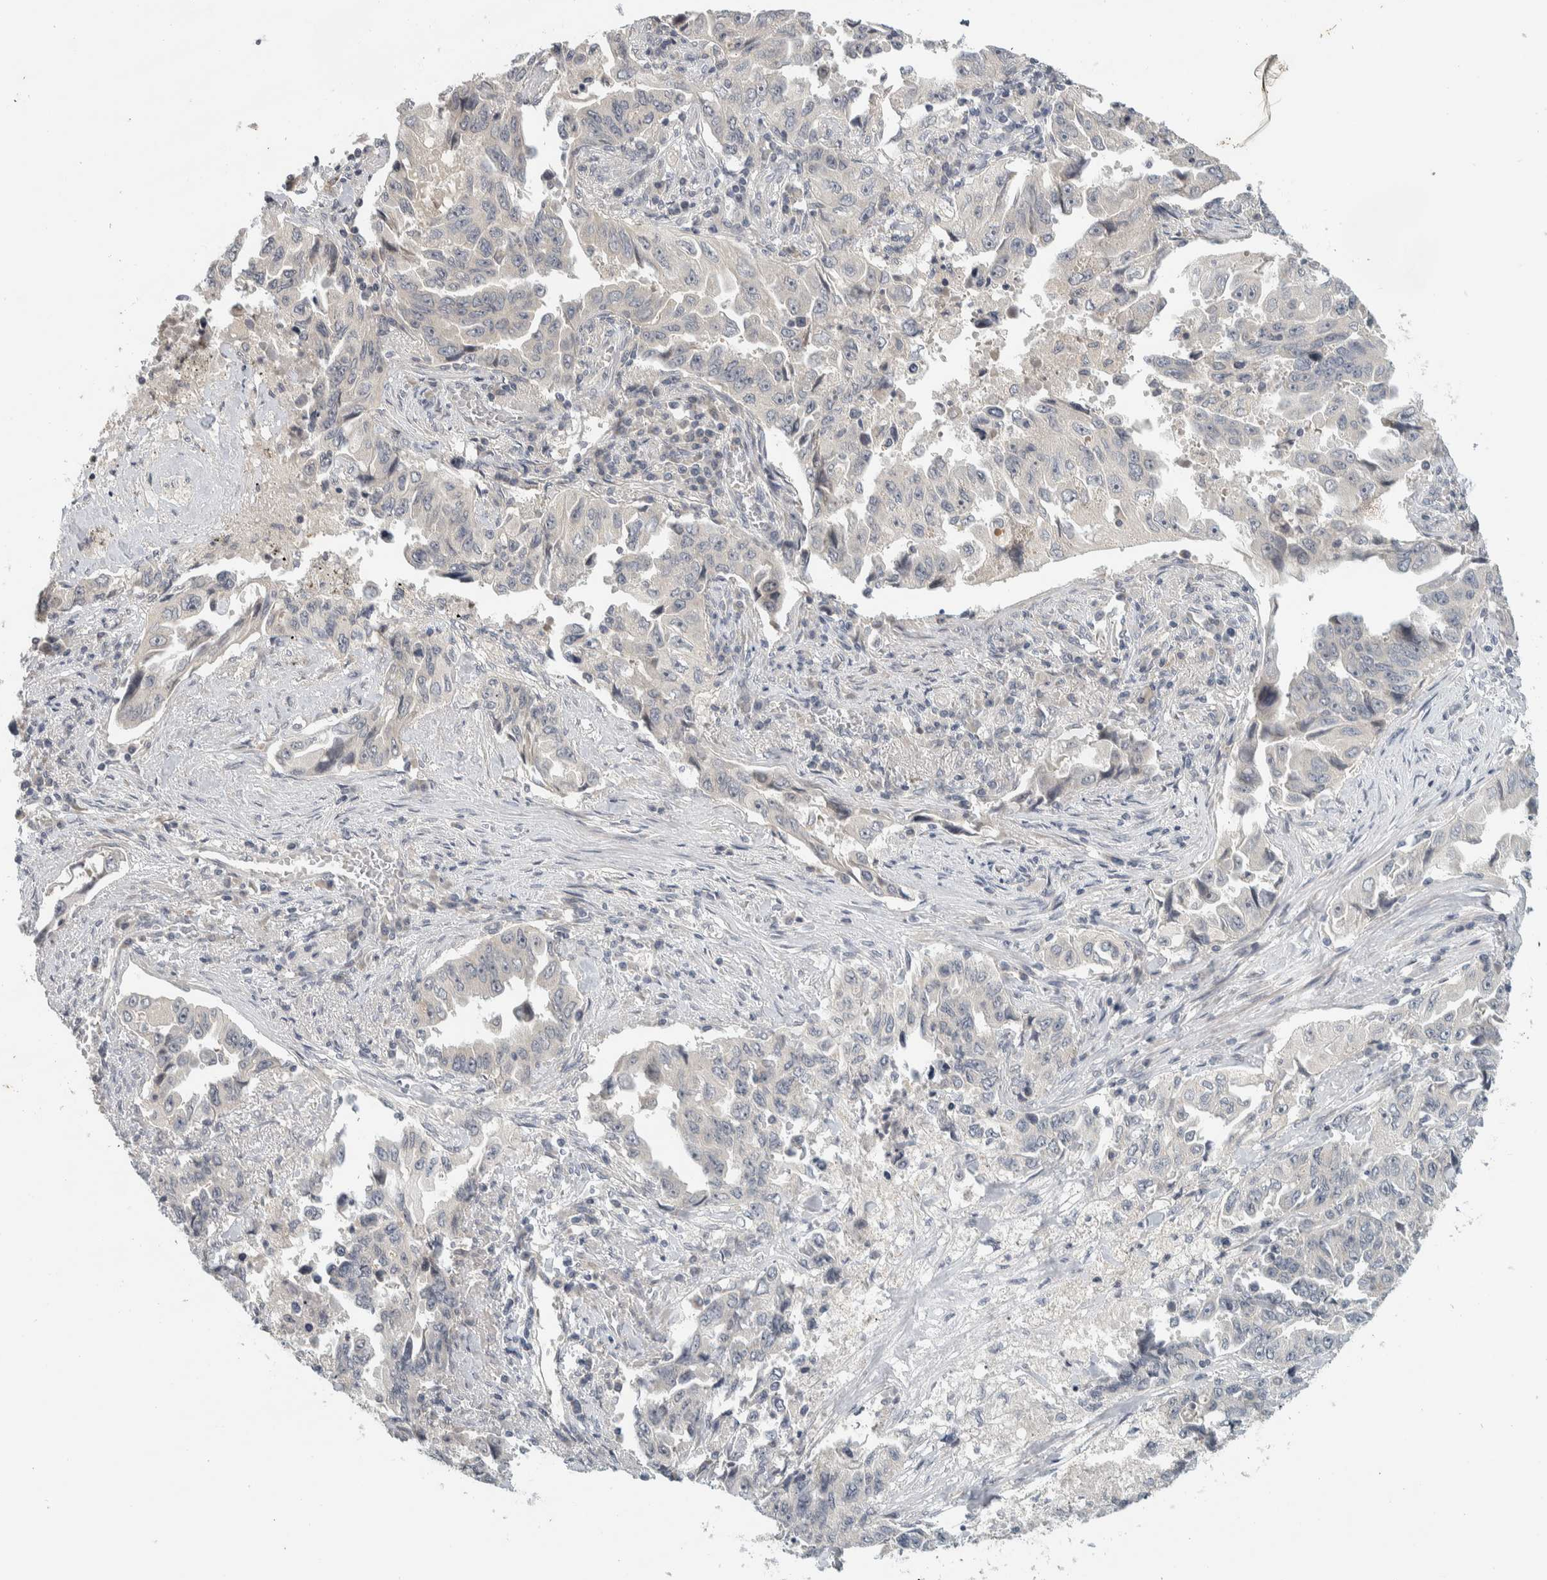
{"staining": {"intensity": "negative", "quantity": "none", "location": "none"}, "tissue": "lung cancer", "cell_type": "Tumor cells", "image_type": "cancer", "snomed": [{"axis": "morphology", "description": "Adenocarcinoma, NOS"}, {"axis": "topography", "description": "Lung"}], "caption": "An immunohistochemistry (IHC) image of lung cancer is shown. There is no staining in tumor cells of lung cancer. The staining is performed using DAB (3,3'-diaminobenzidine) brown chromogen with nuclei counter-stained in using hematoxylin.", "gene": "AFP", "patient": {"sex": "female", "age": 51}}